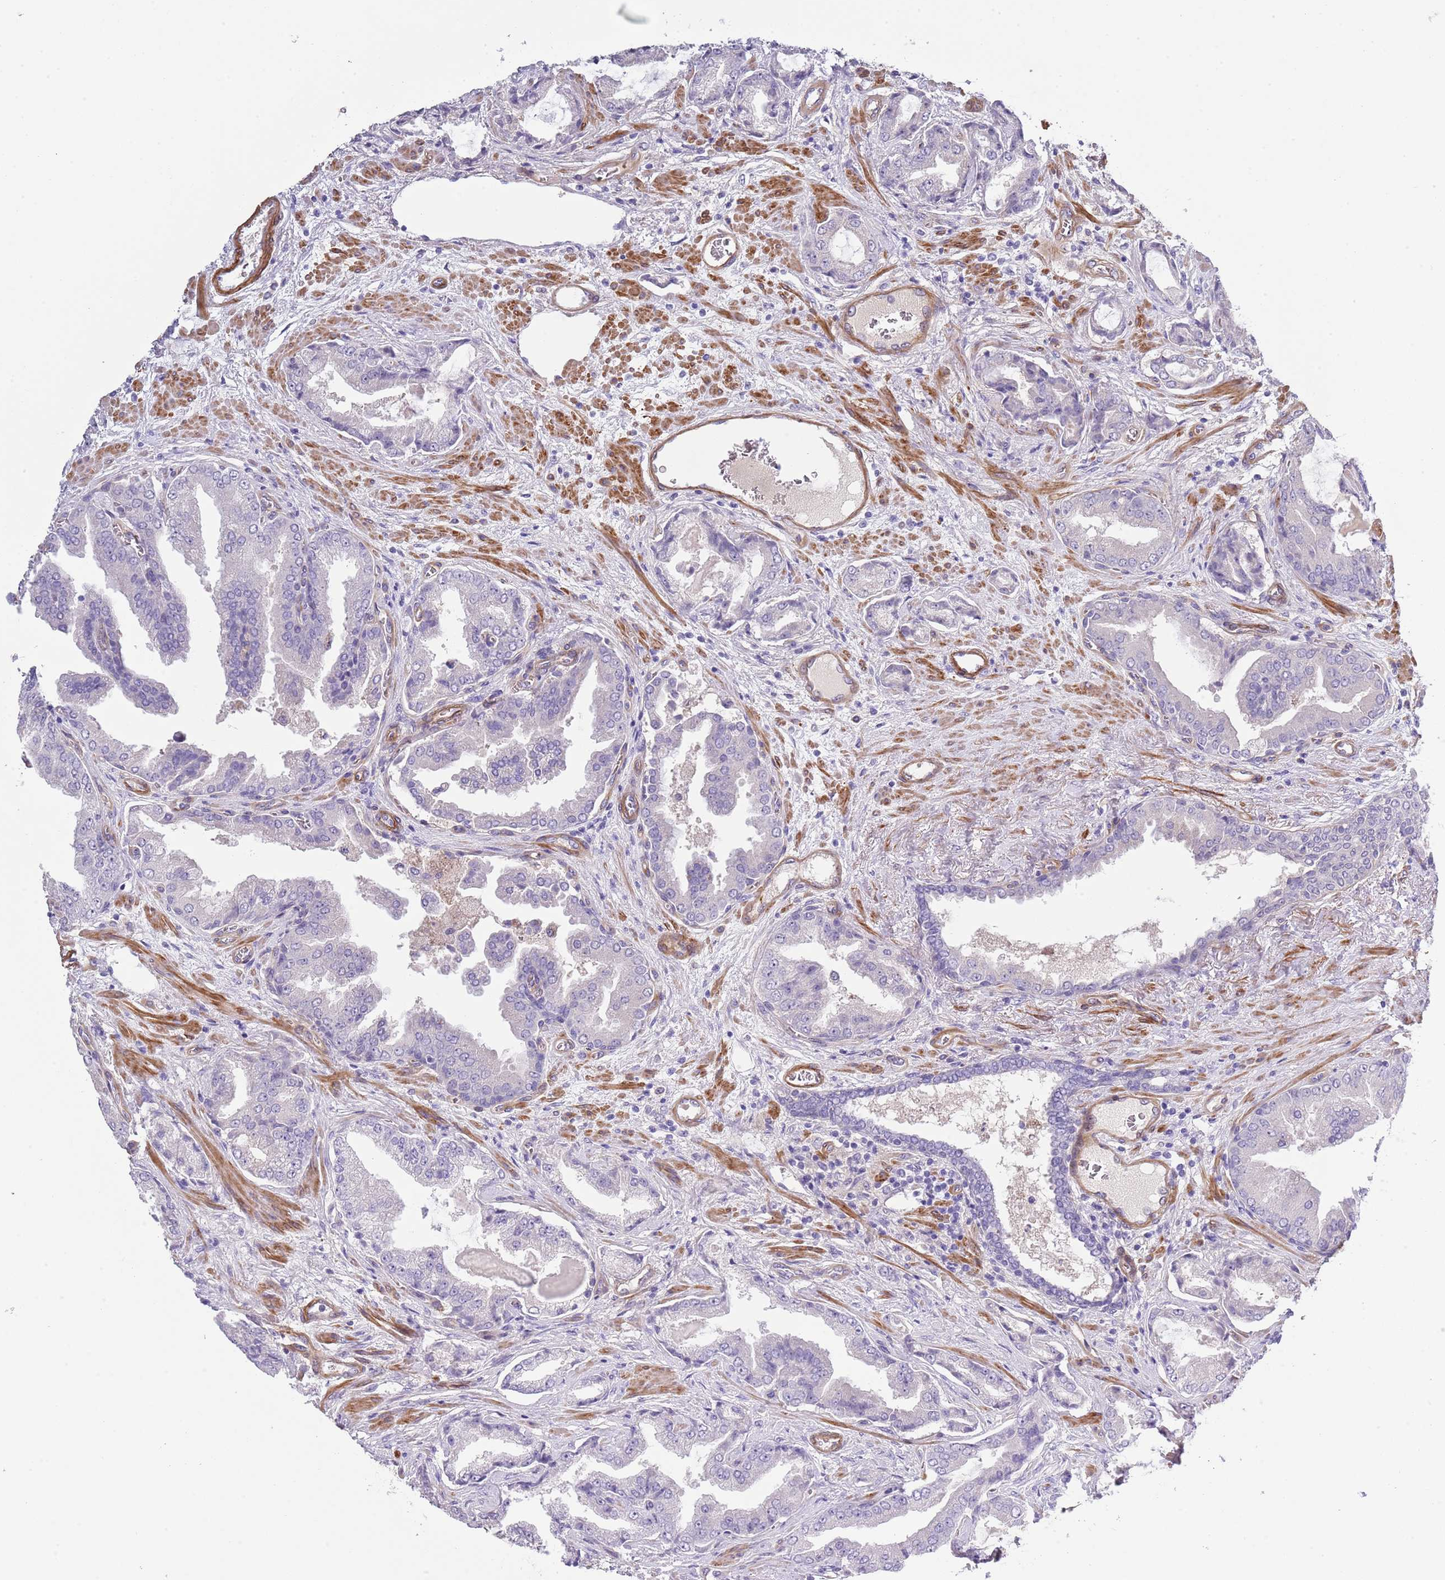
{"staining": {"intensity": "negative", "quantity": "none", "location": "none"}, "tissue": "prostate cancer", "cell_type": "Tumor cells", "image_type": "cancer", "snomed": [{"axis": "morphology", "description": "Adenocarcinoma, High grade"}, {"axis": "topography", "description": "Prostate"}], "caption": "Immunohistochemistry (IHC) photomicrograph of neoplastic tissue: human prostate high-grade adenocarcinoma stained with DAB displays no significant protein expression in tumor cells.", "gene": "TINAGL1", "patient": {"sex": "male", "age": 68}}